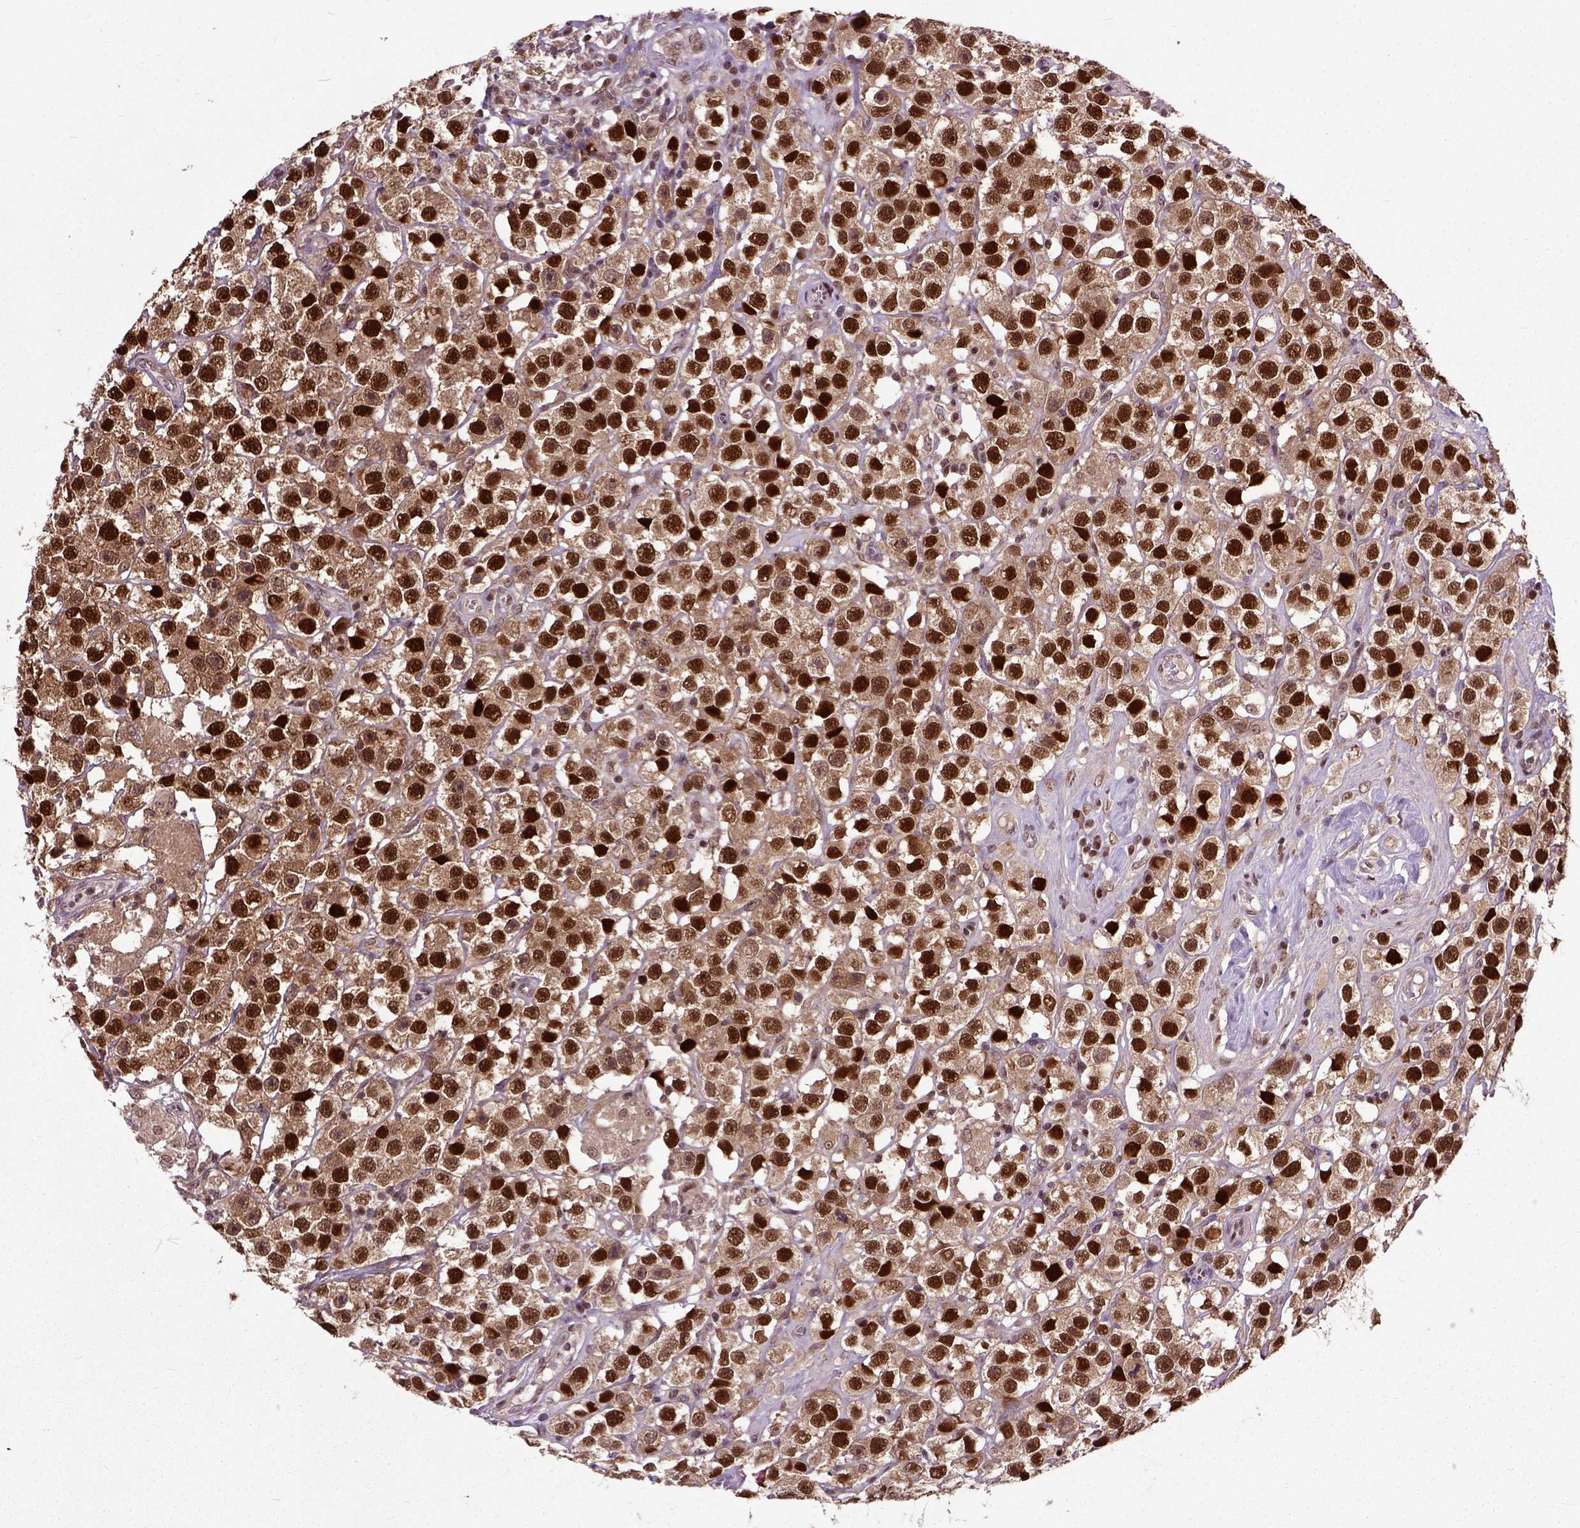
{"staining": {"intensity": "strong", "quantity": ">75%", "location": "cytoplasmic/membranous,nuclear"}, "tissue": "testis cancer", "cell_type": "Tumor cells", "image_type": "cancer", "snomed": [{"axis": "morphology", "description": "Seminoma, NOS"}, {"axis": "topography", "description": "Testis"}], "caption": "Human testis cancer stained for a protein (brown) exhibits strong cytoplasmic/membranous and nuclear positive positivity in approximately >75% of tumor cells.", "gene": "UBA3", "patient": {"sex": "male", "age": 45}}